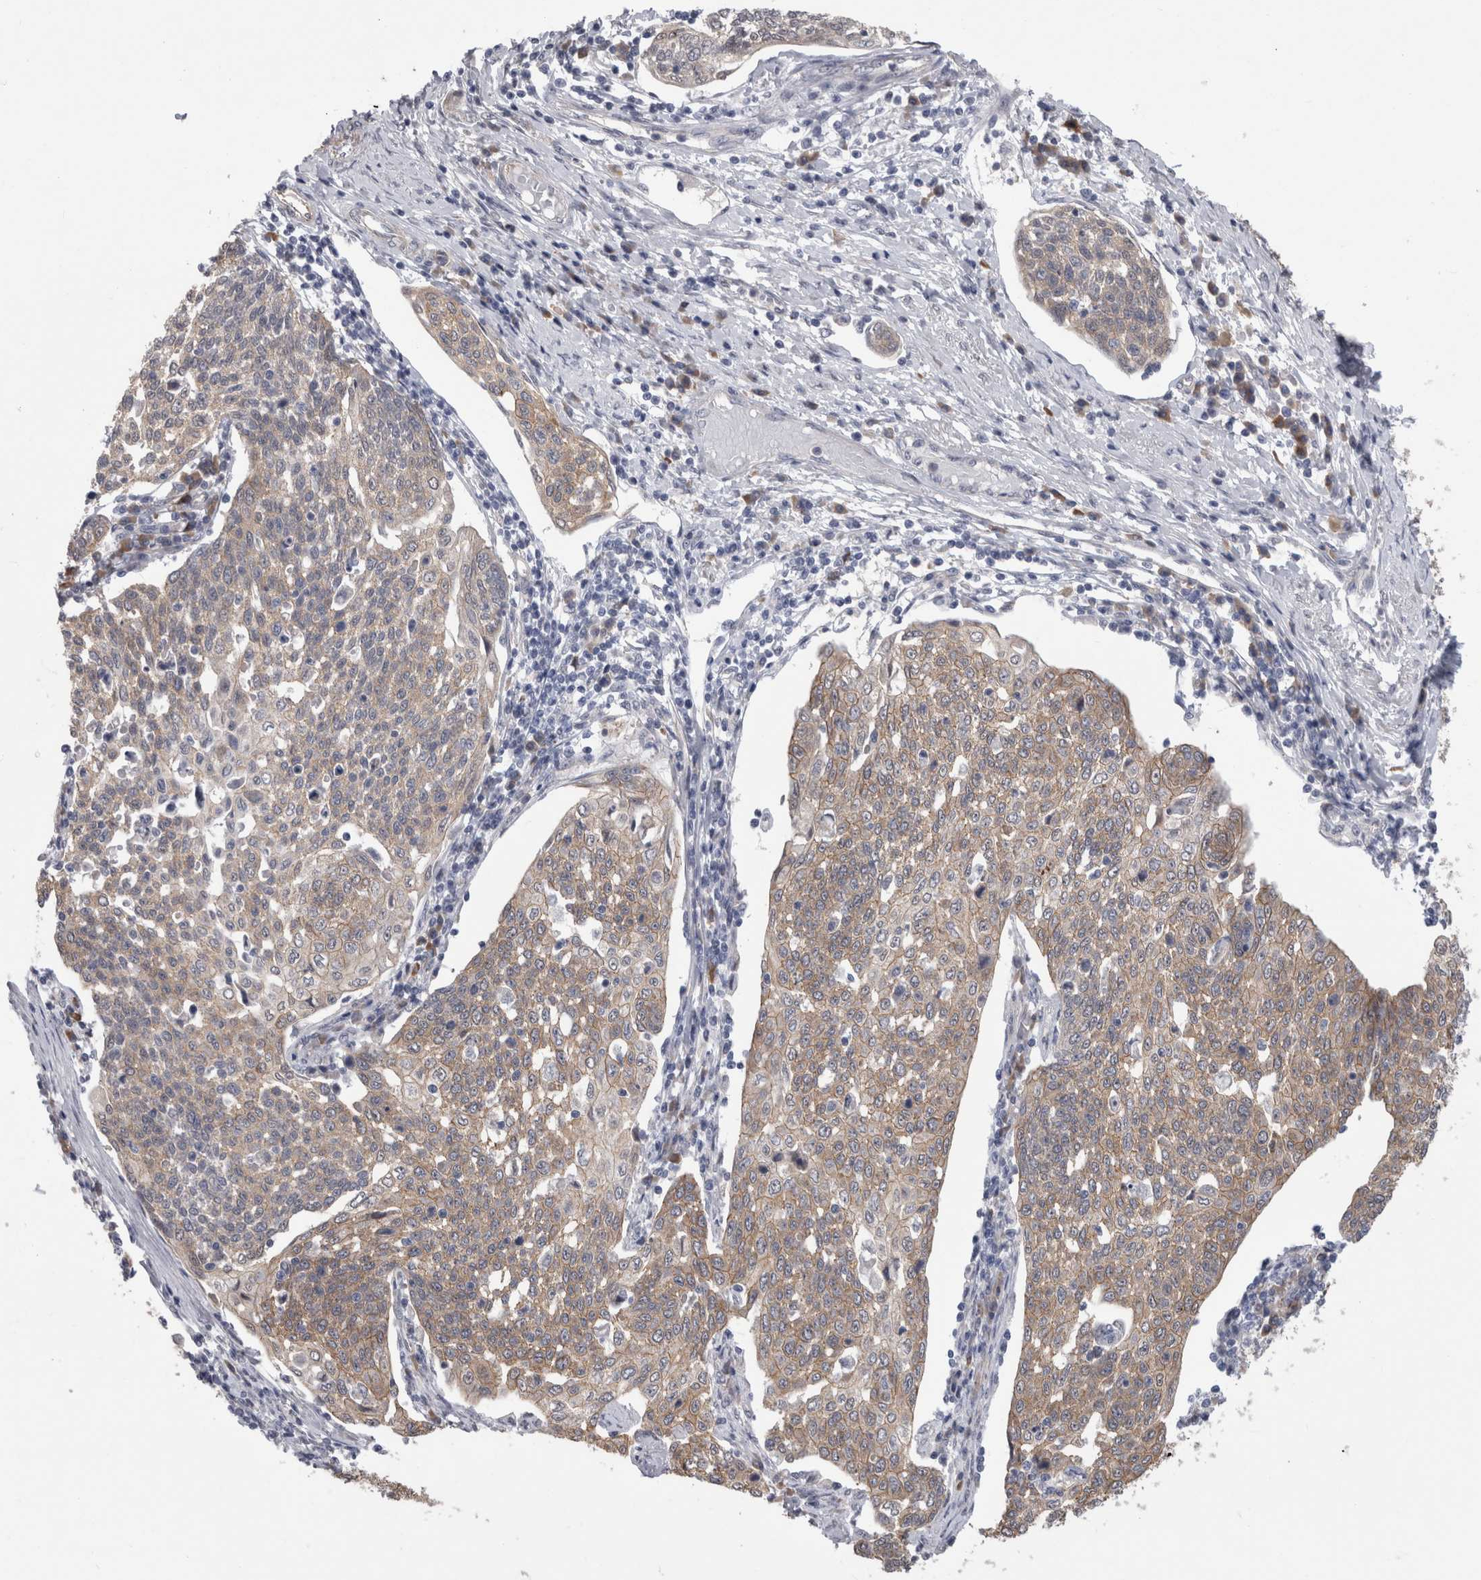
{"staining": {"intensity": "weak", "quantity": ">75%", "location": "cytoplasmic/membranous"}, "tissue": "cervical cancer", "cell_type": "Tumor cells", "image_type": "cancer", "snomed": [{"axis": "morphology", "description": "Squamous cell carcinoma, NOS"}, {"axis": "topography", "description": "Cervix"}], "caption": "Immunohistochemical staining of cervical cancer (squamous cell carcinoma) shows weak cytoplasmic/membranous protein staining in approximately >75% of tumor cells.", "gene": "FAM83H", "patient": {"sex": "female", "age": 34}}